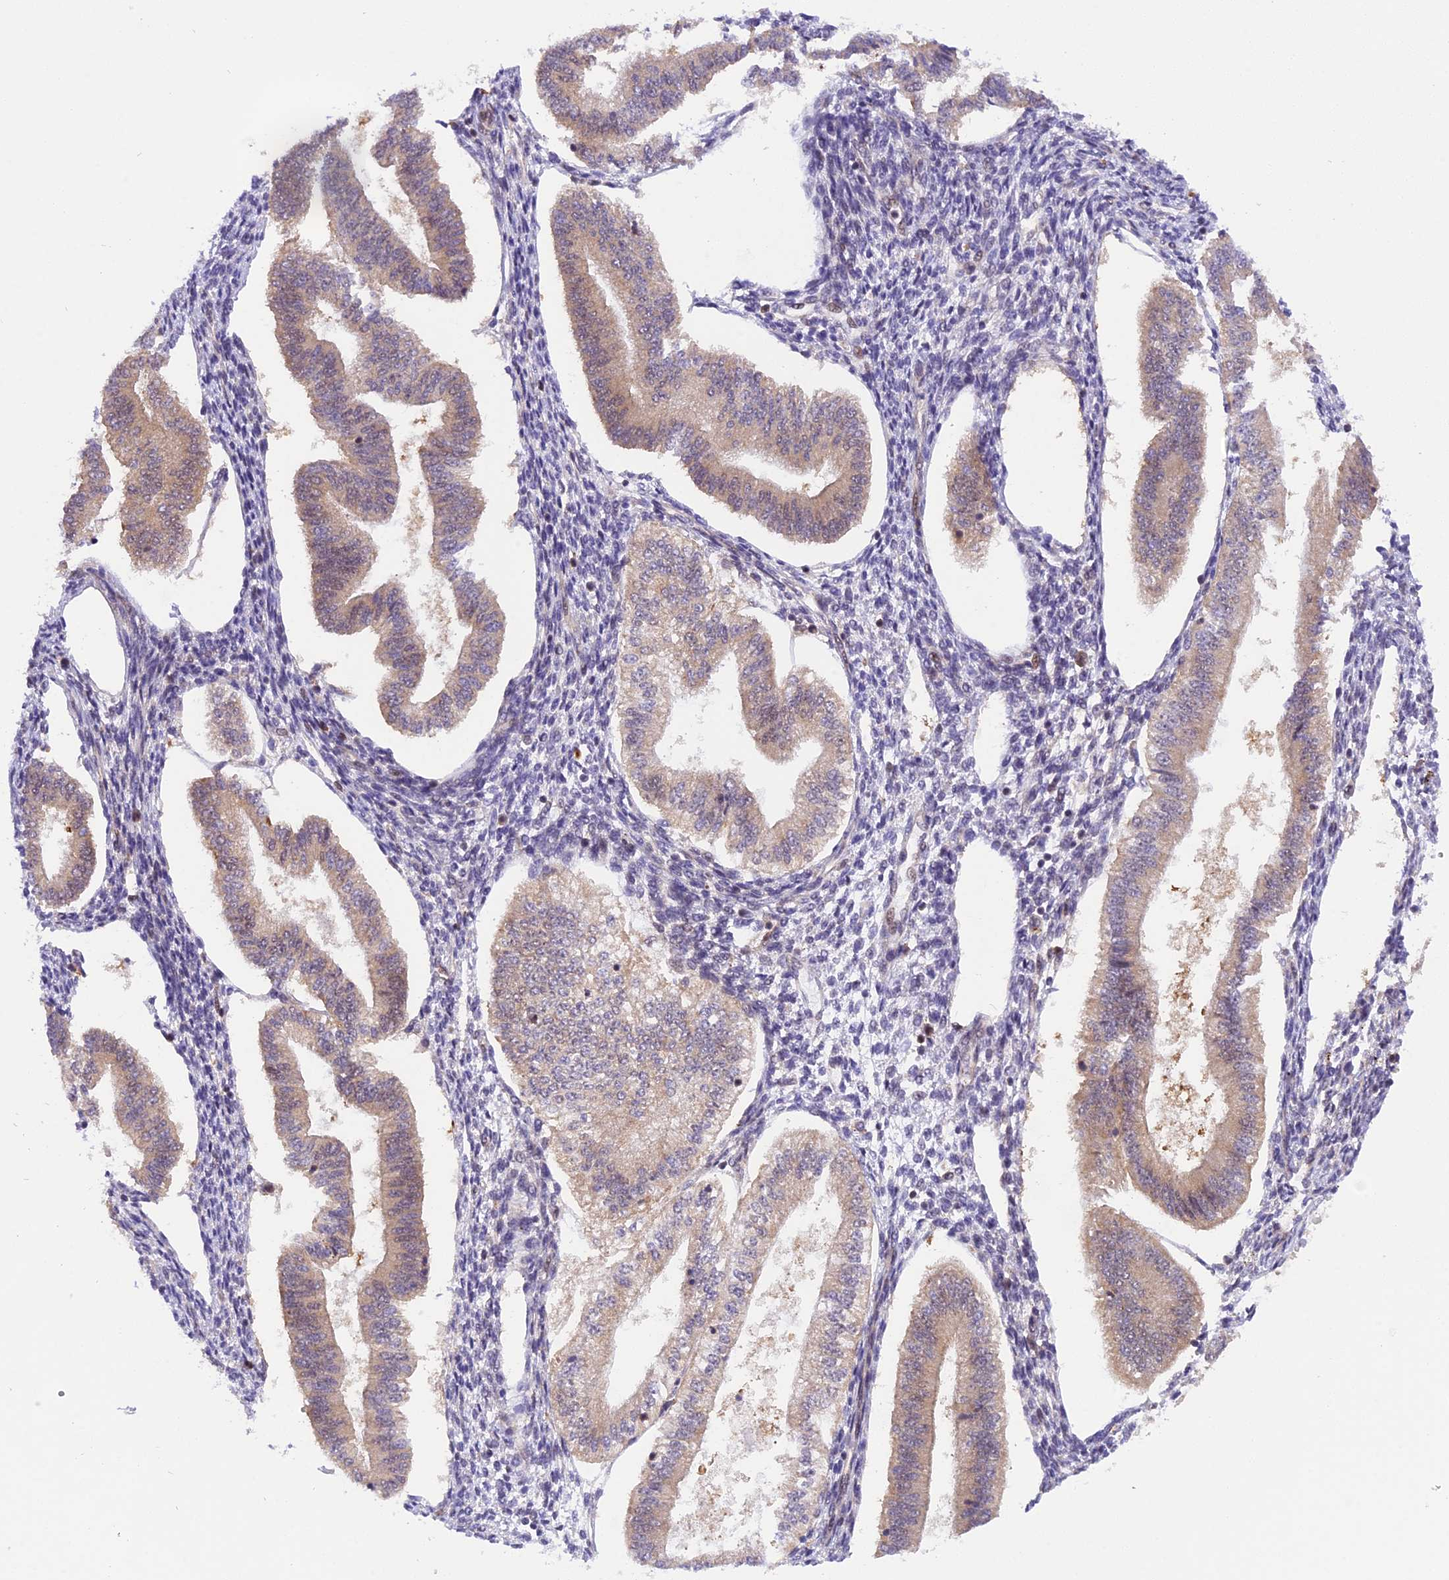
{"staining": {"intensity": "weak", "quantity": "25%-75%", "location": "nuclear"}, "tissue": "endometrium", "cell_type": "Cells in endometrial stroma", "image_type": "normal", "snomed": [{"axis": "morphology", "description": "Normal tissue, NOS"}, {"axis": "topography", "description": "Endometrium"}], "caption": "The histopathology image reveals staining of normal endometrium, revealing weak nuclear protein expression (brown color) within cells in endometrial stroma.", "gene": "SAMD4A", "patient": {"sex": "female", "age": 34}}